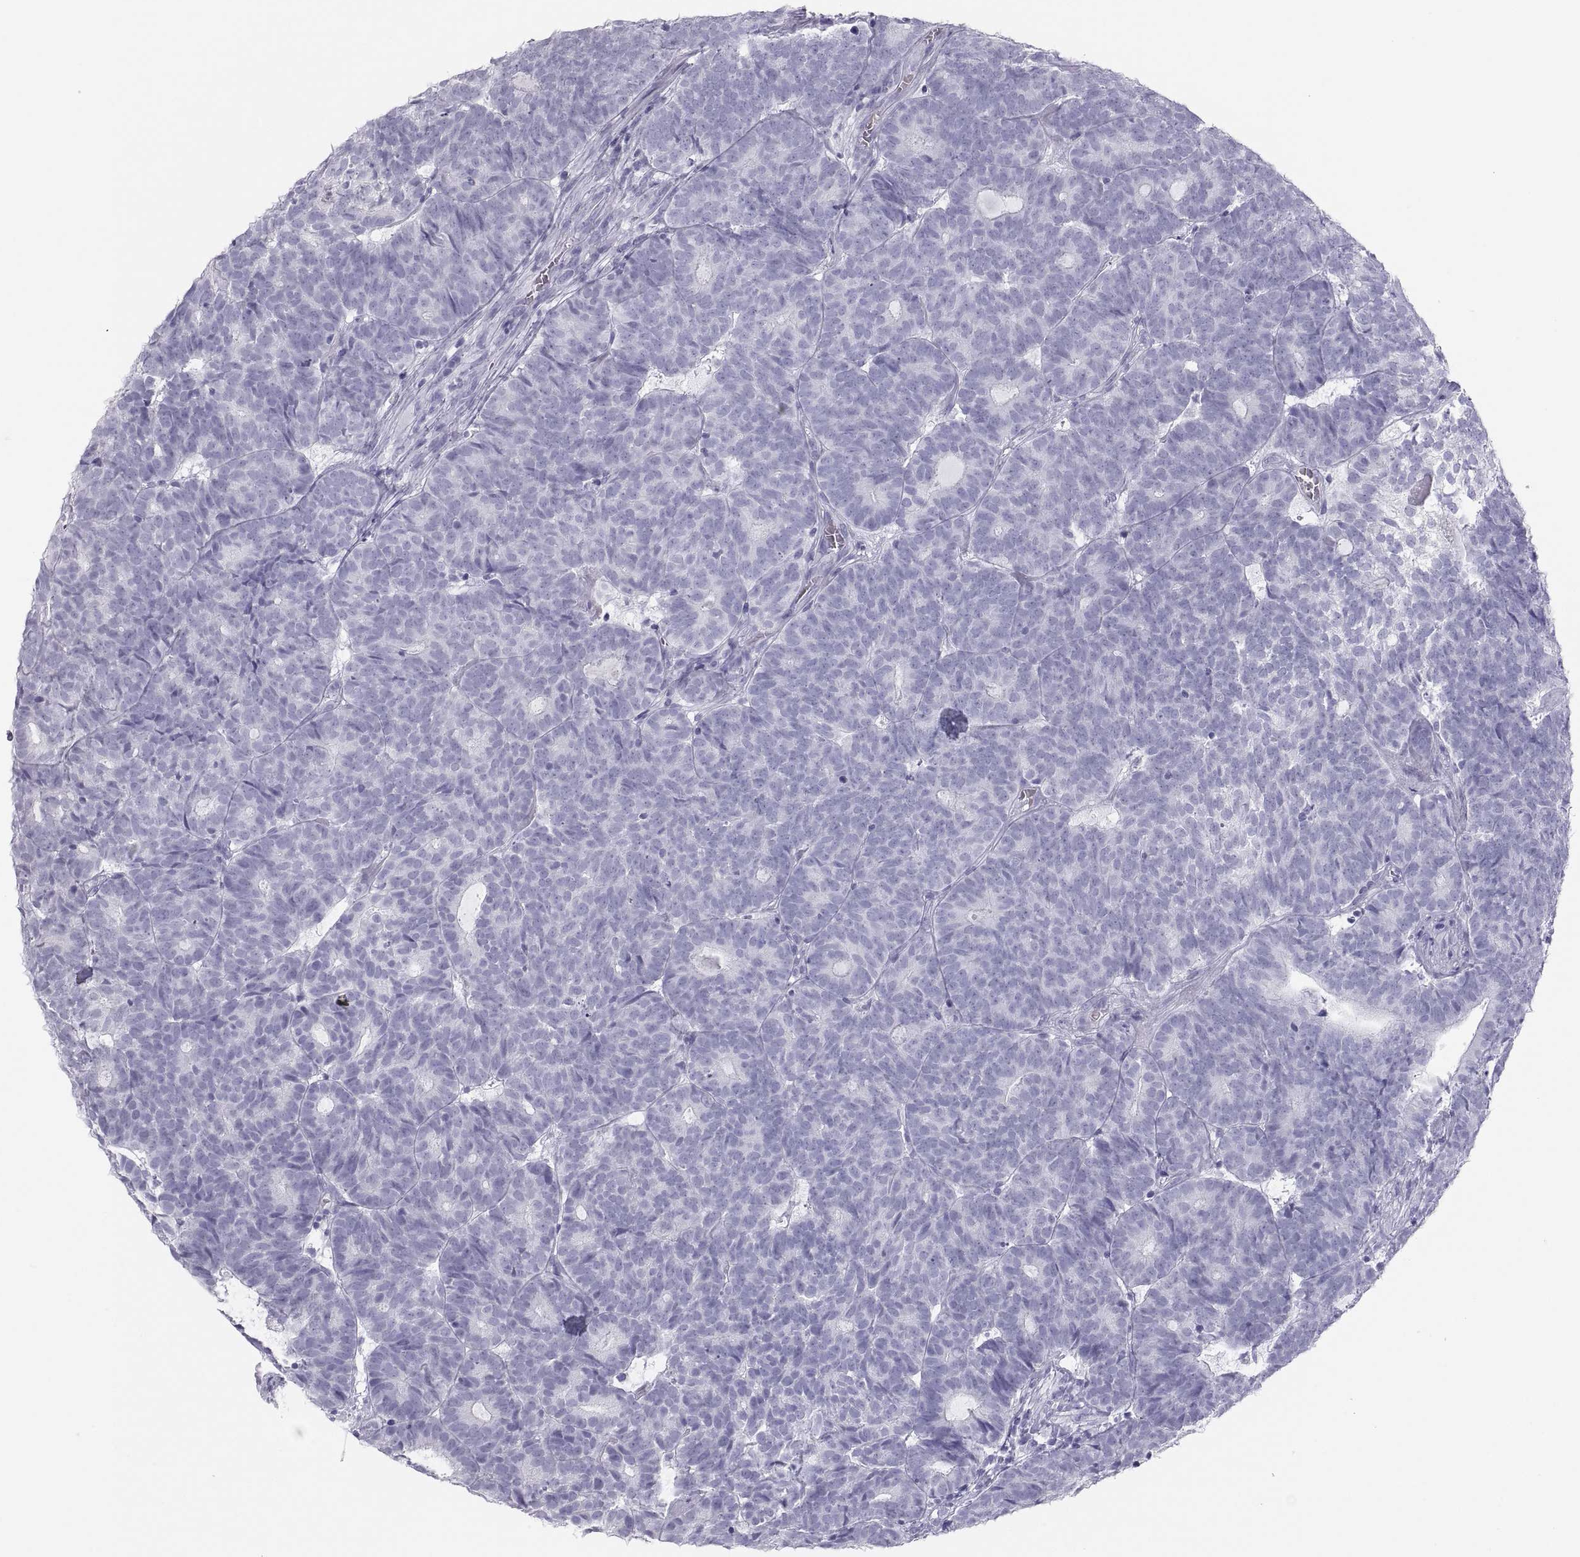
{"staining": {"intensity": "negative", "quantity": "none", "location": "none"}, "tissue": "head and neck cancer", "cell_type": "Tumor cells", "image_type": "cancer", "snomed": [{"axis": "morphology", "description": "Adenocarcinoma, NOS"}, {"axis": "topography", "description": "Head-Neck"}], "caption": "DAB immunohistochemical staining of head and neck cancer shows no significant expression in tumor cells. (IHC, brightfield microscopy, high magnification).", "gene": "SEMG1", "patient": {"sex": "female", "age": 81}}